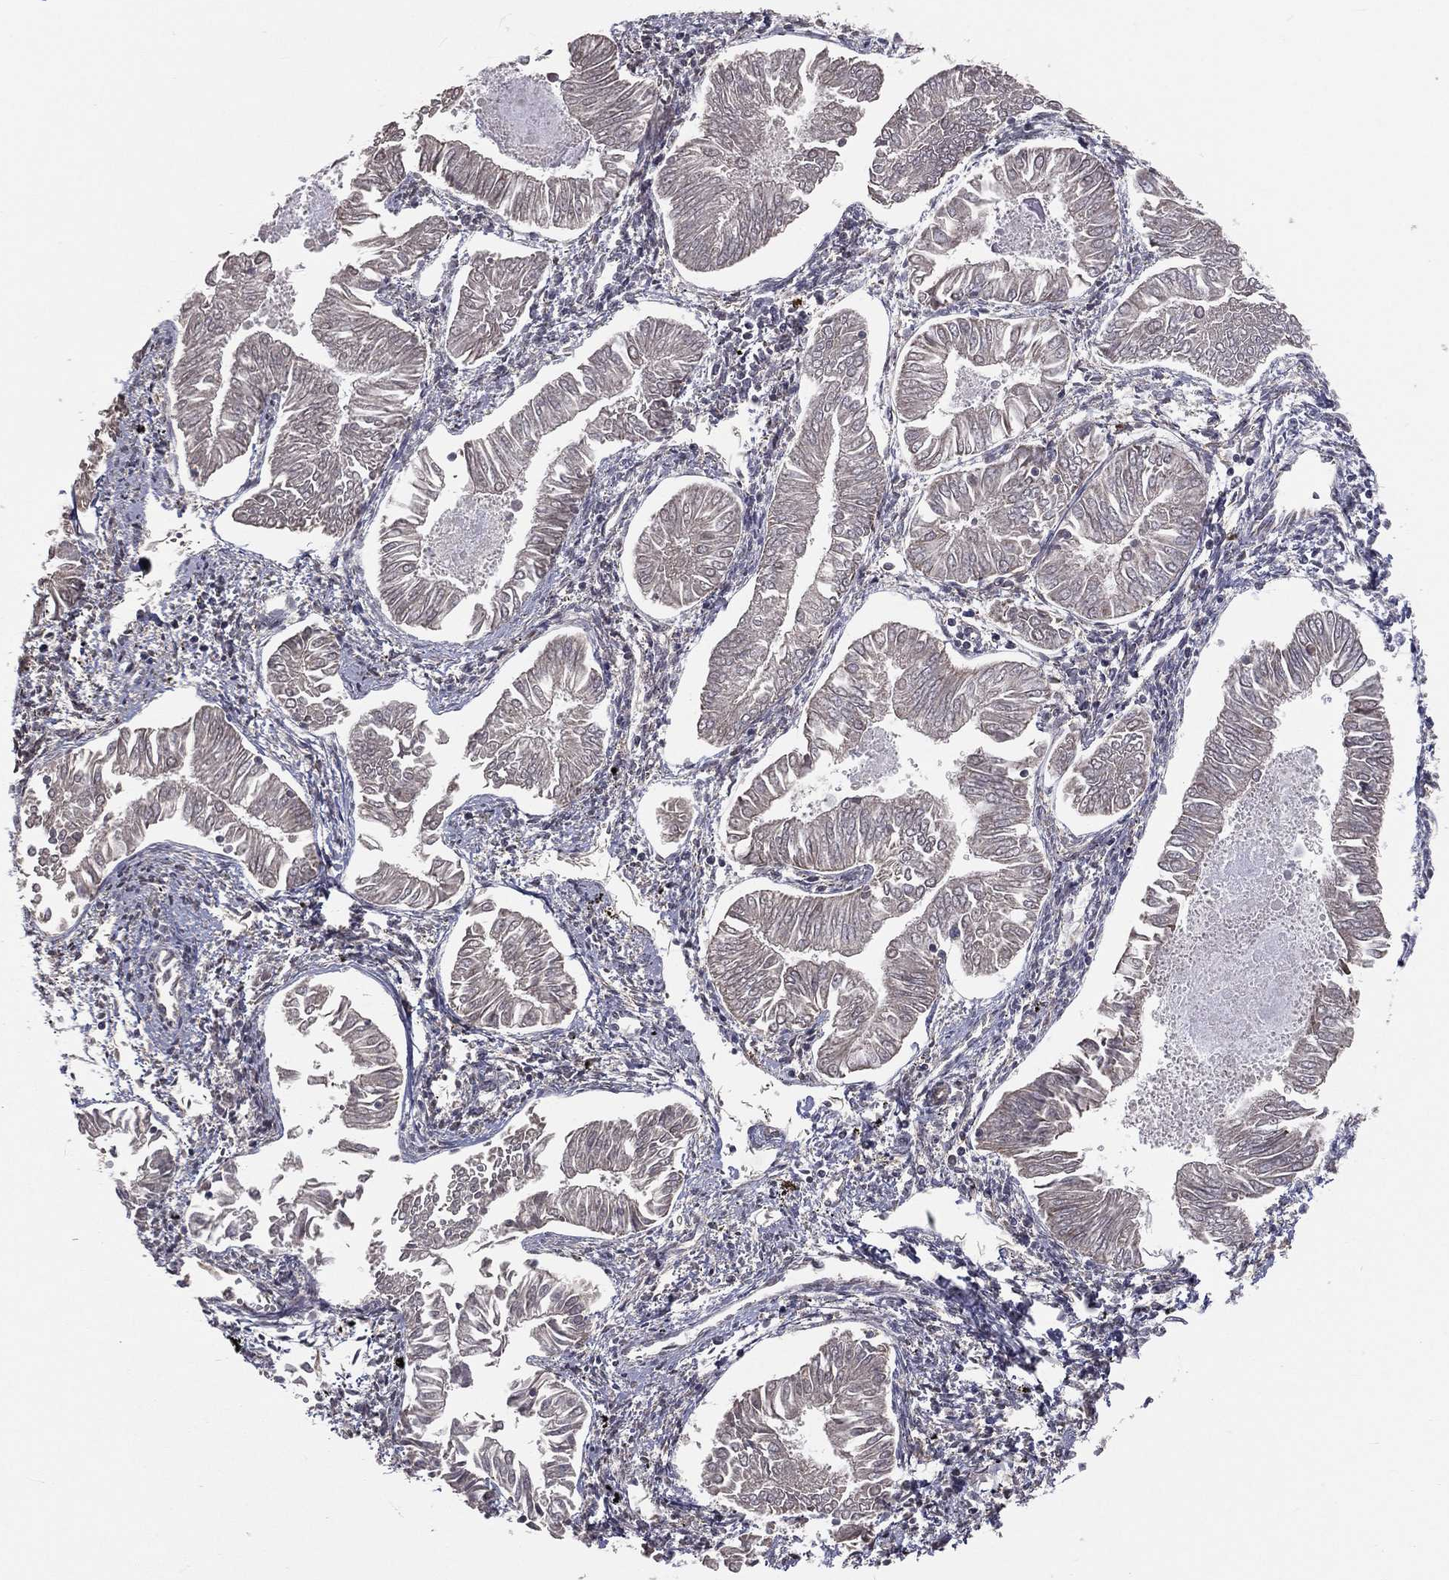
{"staining": {"intensity": "negative", "quantity": "none", "location": "none"}, "tissue": "endometrial cancer", "cell_type": "Tumor cells", "image_type": "cancer", "snomed": [{"axis": "morphology", "description": "Adenocarcinoma, NOS"}, {"axis": "topography", "description": "Endometrium"}], "caption": "A histopathology image of human endometrial cancer is negative for staining in tumor cells.", "gene": "MRPL46", "patient": {"sex": "female", "age": 53}}